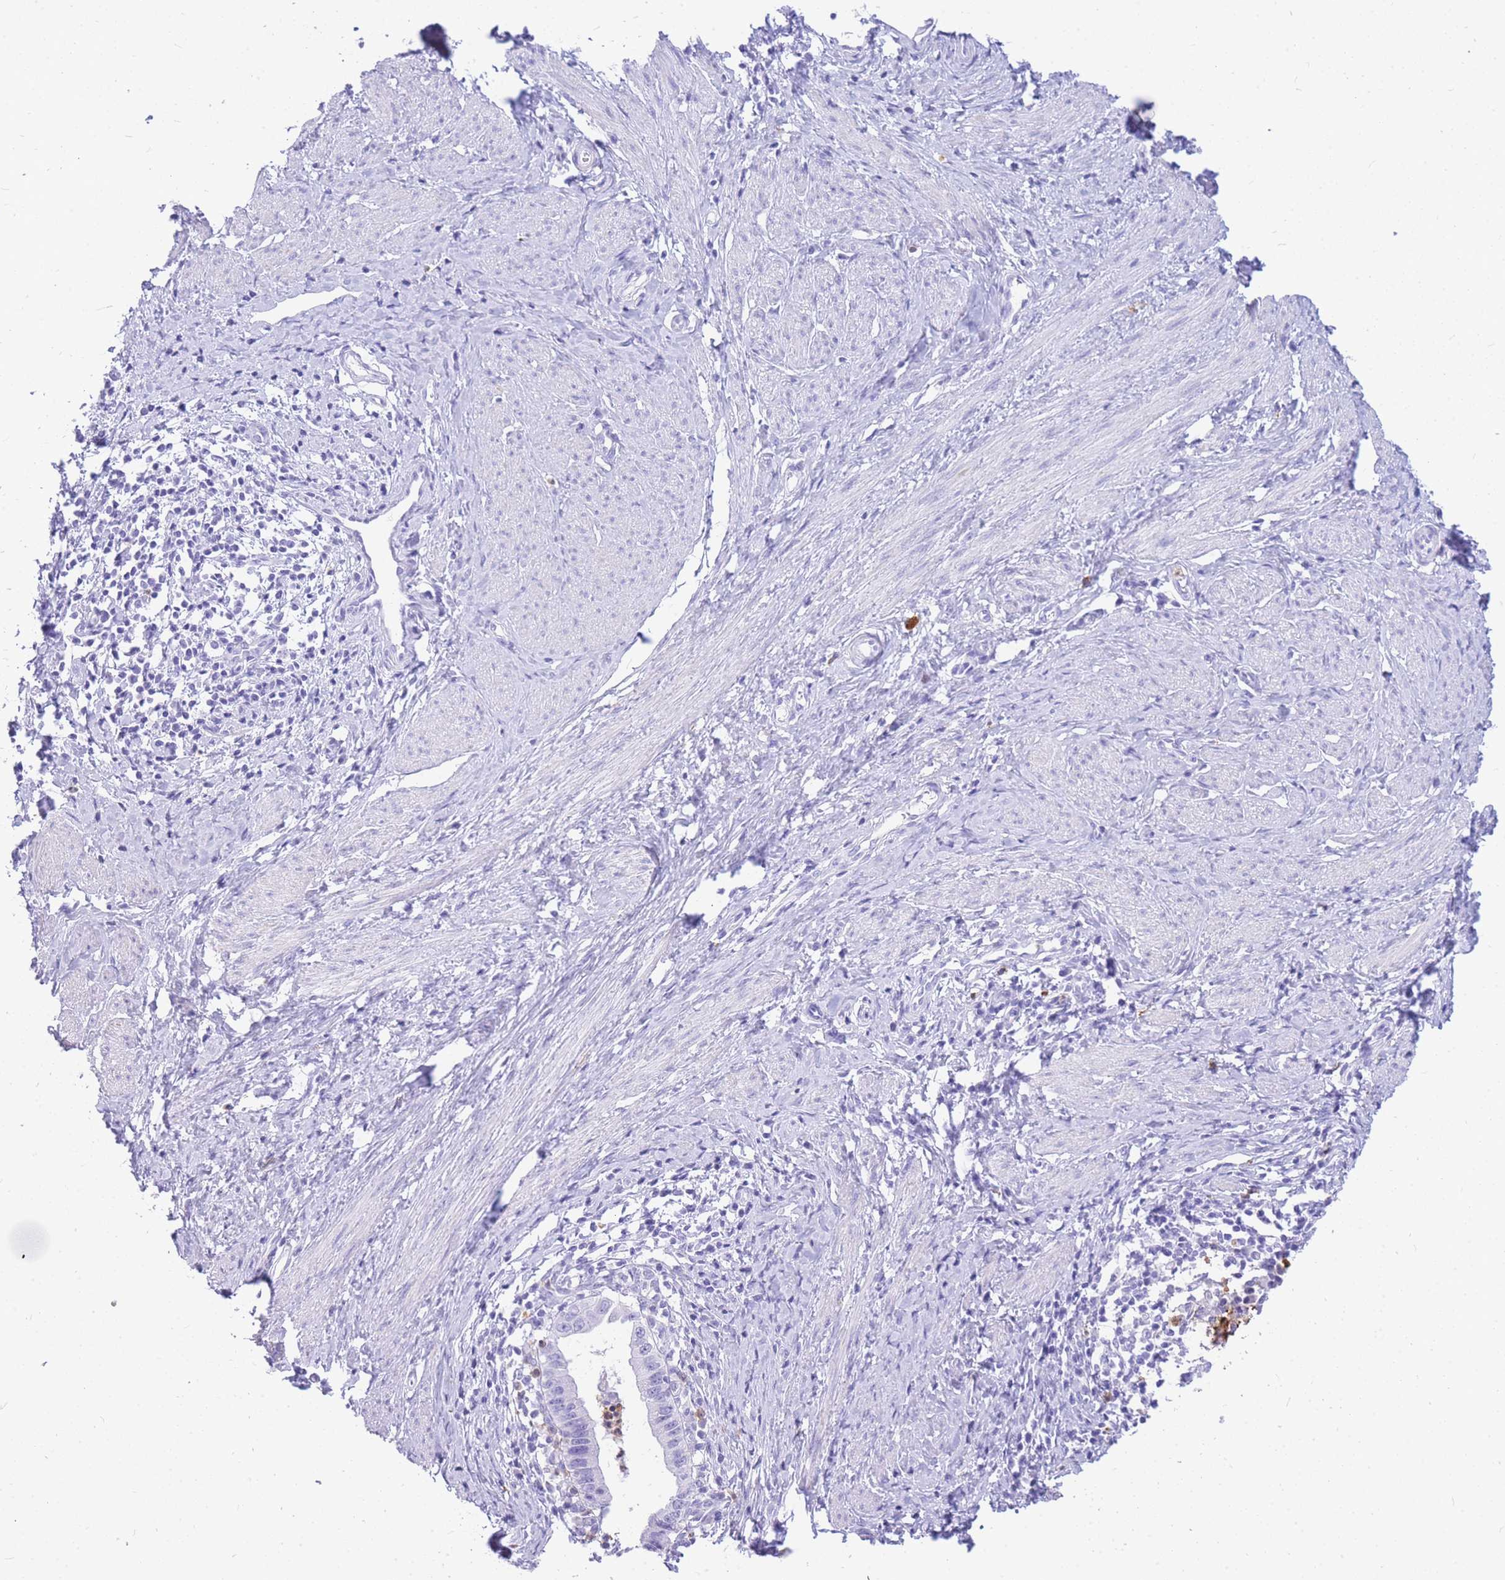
{"staining": {"intensity": "negative", "quantity": "none", "location": "none"}, "tissue": "cervical cancer", "cell_type": "Tumor cells", "image_type": "cancer", "snomed": [{"axis": "morphology", "description": "Adenocarcinoma, NOS"}, {"axis": "topography", "description": "Cervix"}], "caption": "A high-resolution image shows IHC staining of cervical cancer (adenocarcinoma), which demonstrates no significant expression in tumor cells.", "gene": "HERC1", "patient": {"sex": "female", "age": 36}}